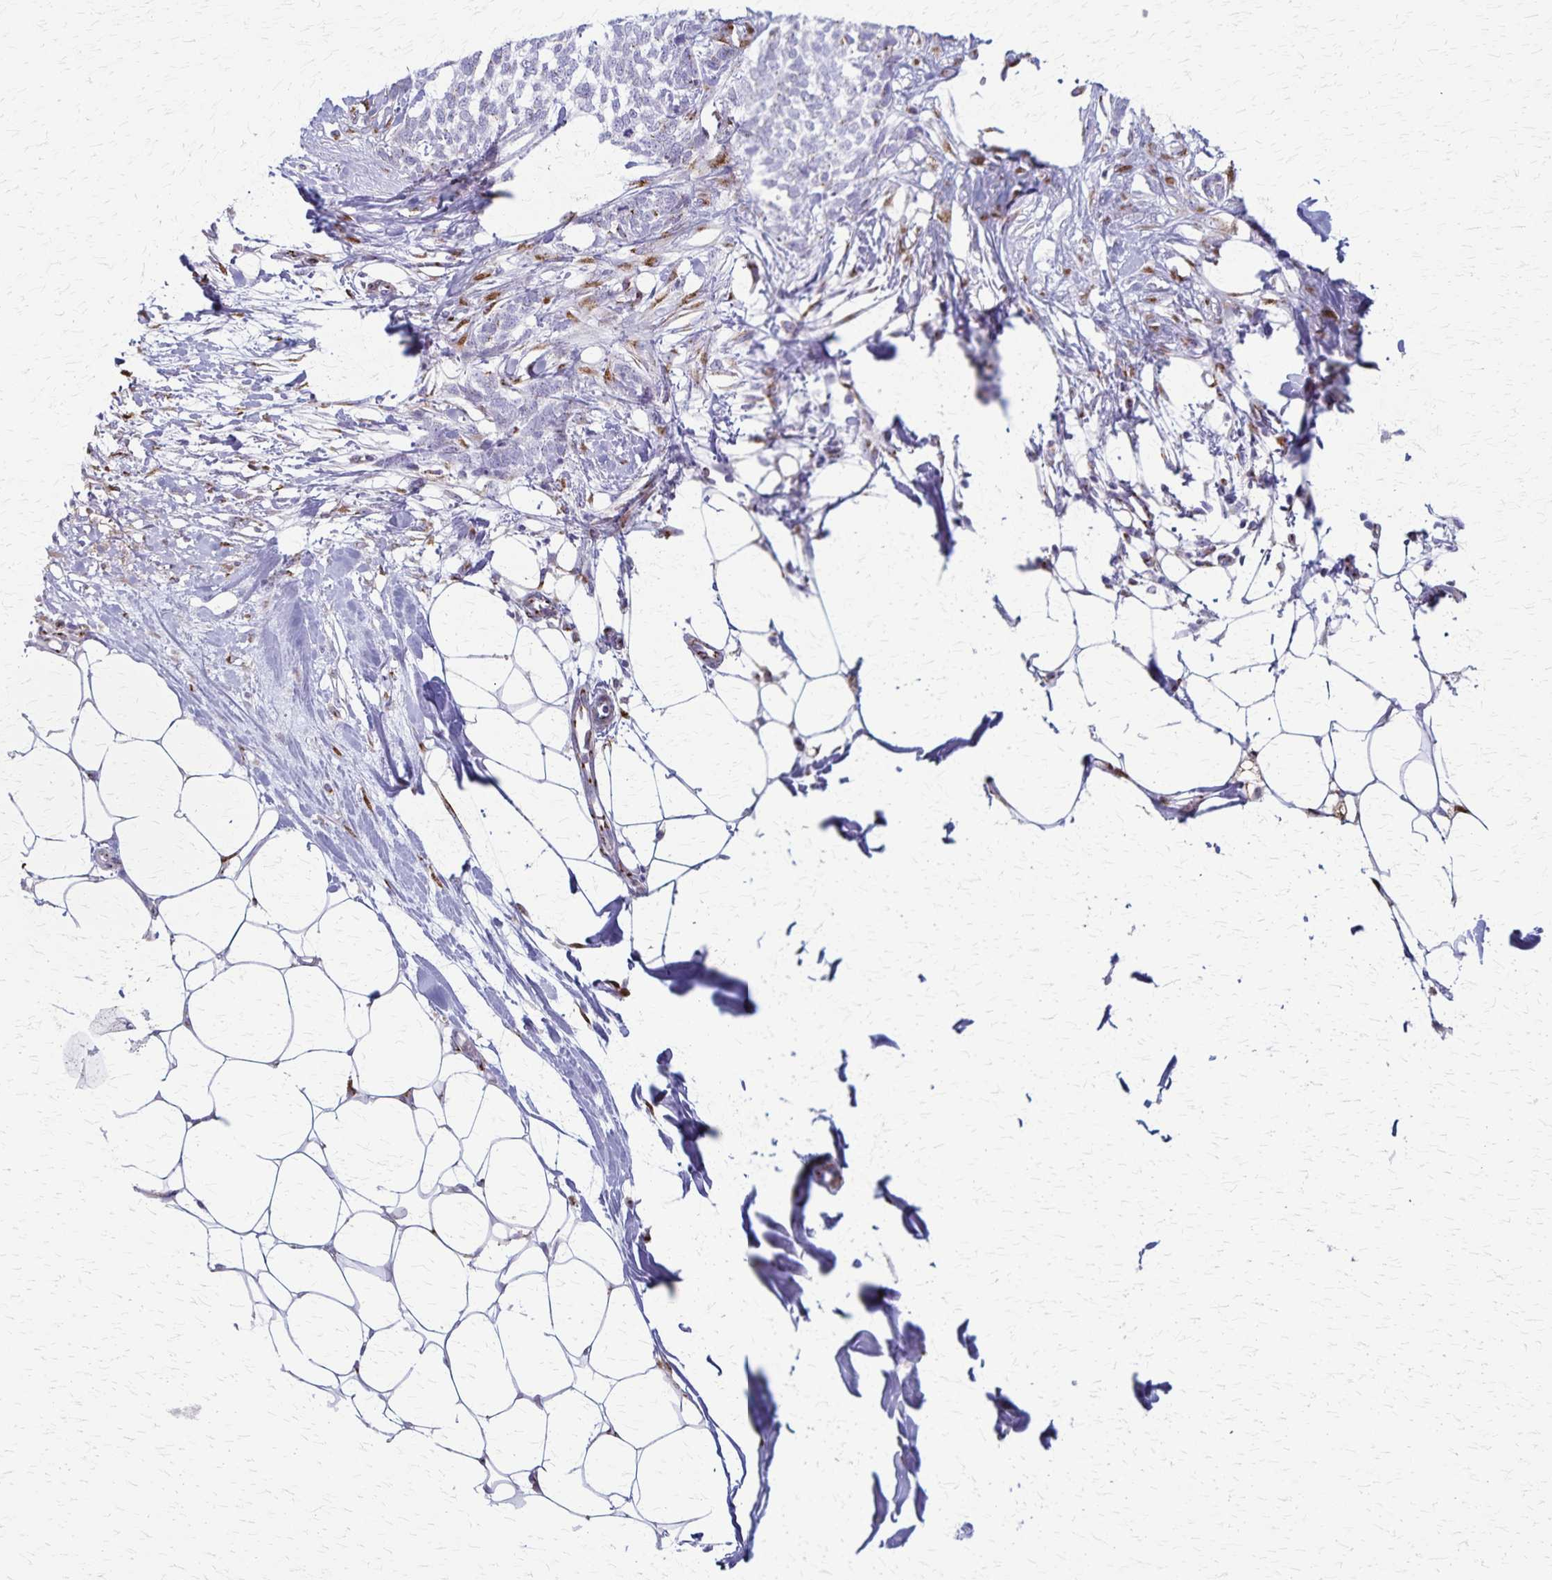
{"staining": {"intensity": "negative", "quantity": "none", "location": "none"}, "tissue": "skin cancer", "cell_type": "Tumor cells", "image_type": "cancer", "snomed": [{"axis": "morphology", "description": "Basal cell carcinoma"}, {"axis": "topography", "description": "Skin"}], "caption": "This is an immunohistochemistry (IHC) histopathology image of human skin cancer (basal cell carcinoma). There is no positivity in tumor cells.", "gene": "MCFD2", "patient": {"sex": "female", "age": 59}}